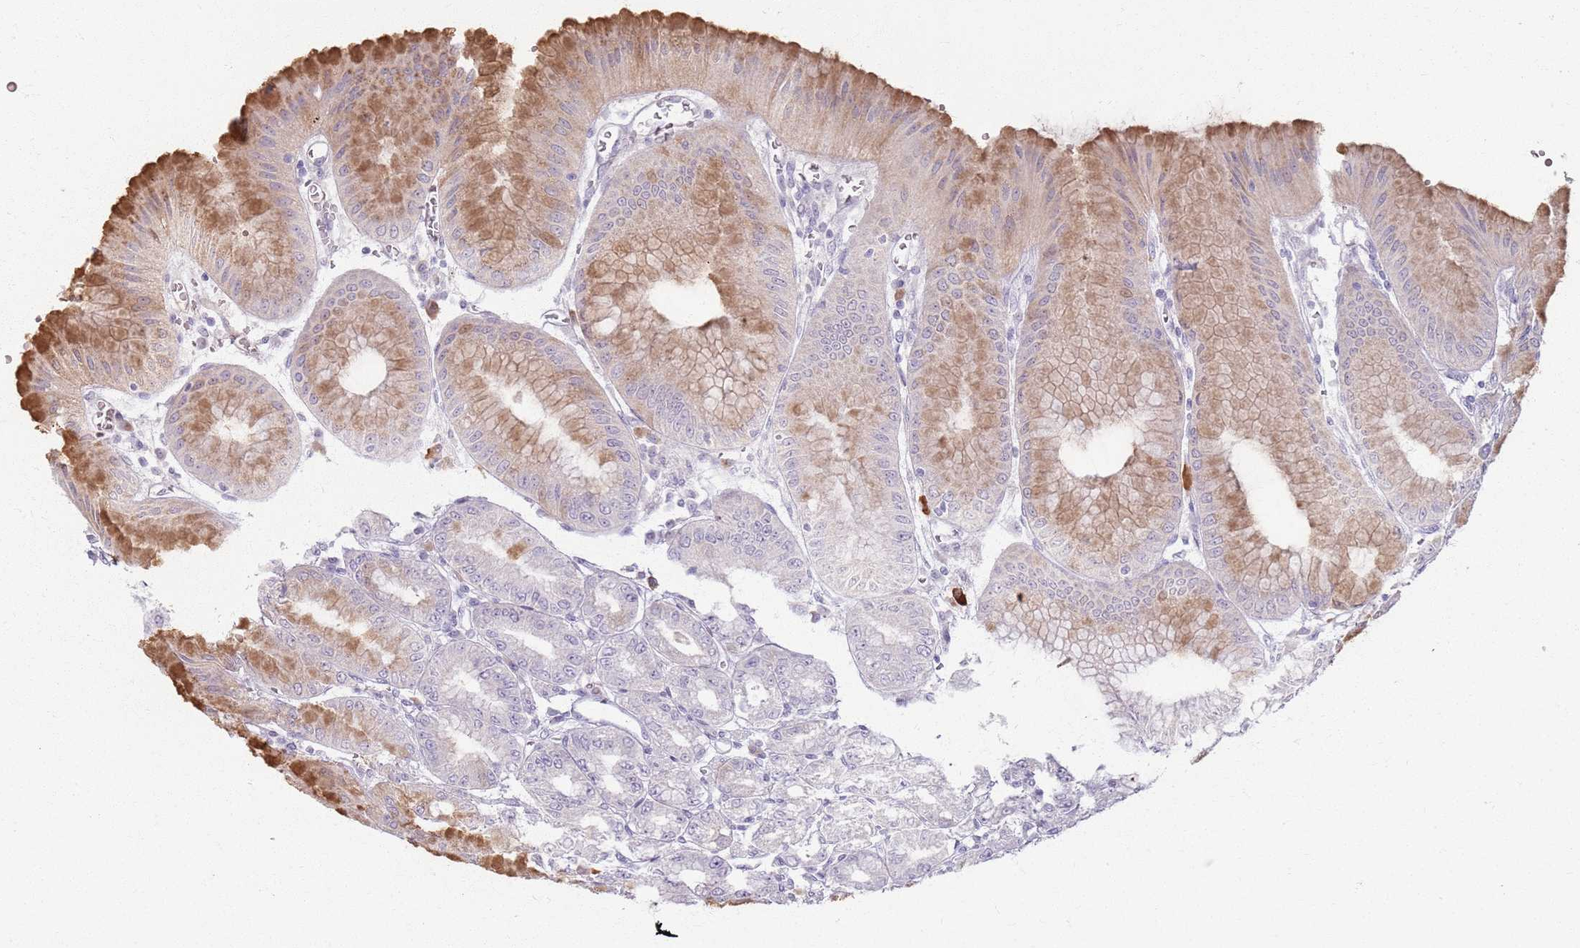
{"staining": {"intensity": "strong", "quantity": "25%-75%", "location": "cytoplasmic/membranous"}, "tissue": "stomach", "cell_type": "Glandular cells", "image_type": "normal", "snomed": [{"axis": "morphology", "description": "Normal tissue, NOS"}, {"axis": "topography", "description": "Stomach, lower"}], "caption": "An image showing strong cytoplasmic/membranous staining in approximately 25%-75% of glandular cells in normal stomach, as visualized by brown immunohistochemical staining.", "gene": "CRIPT", "patient": {"sex": "male", "age": 71}}